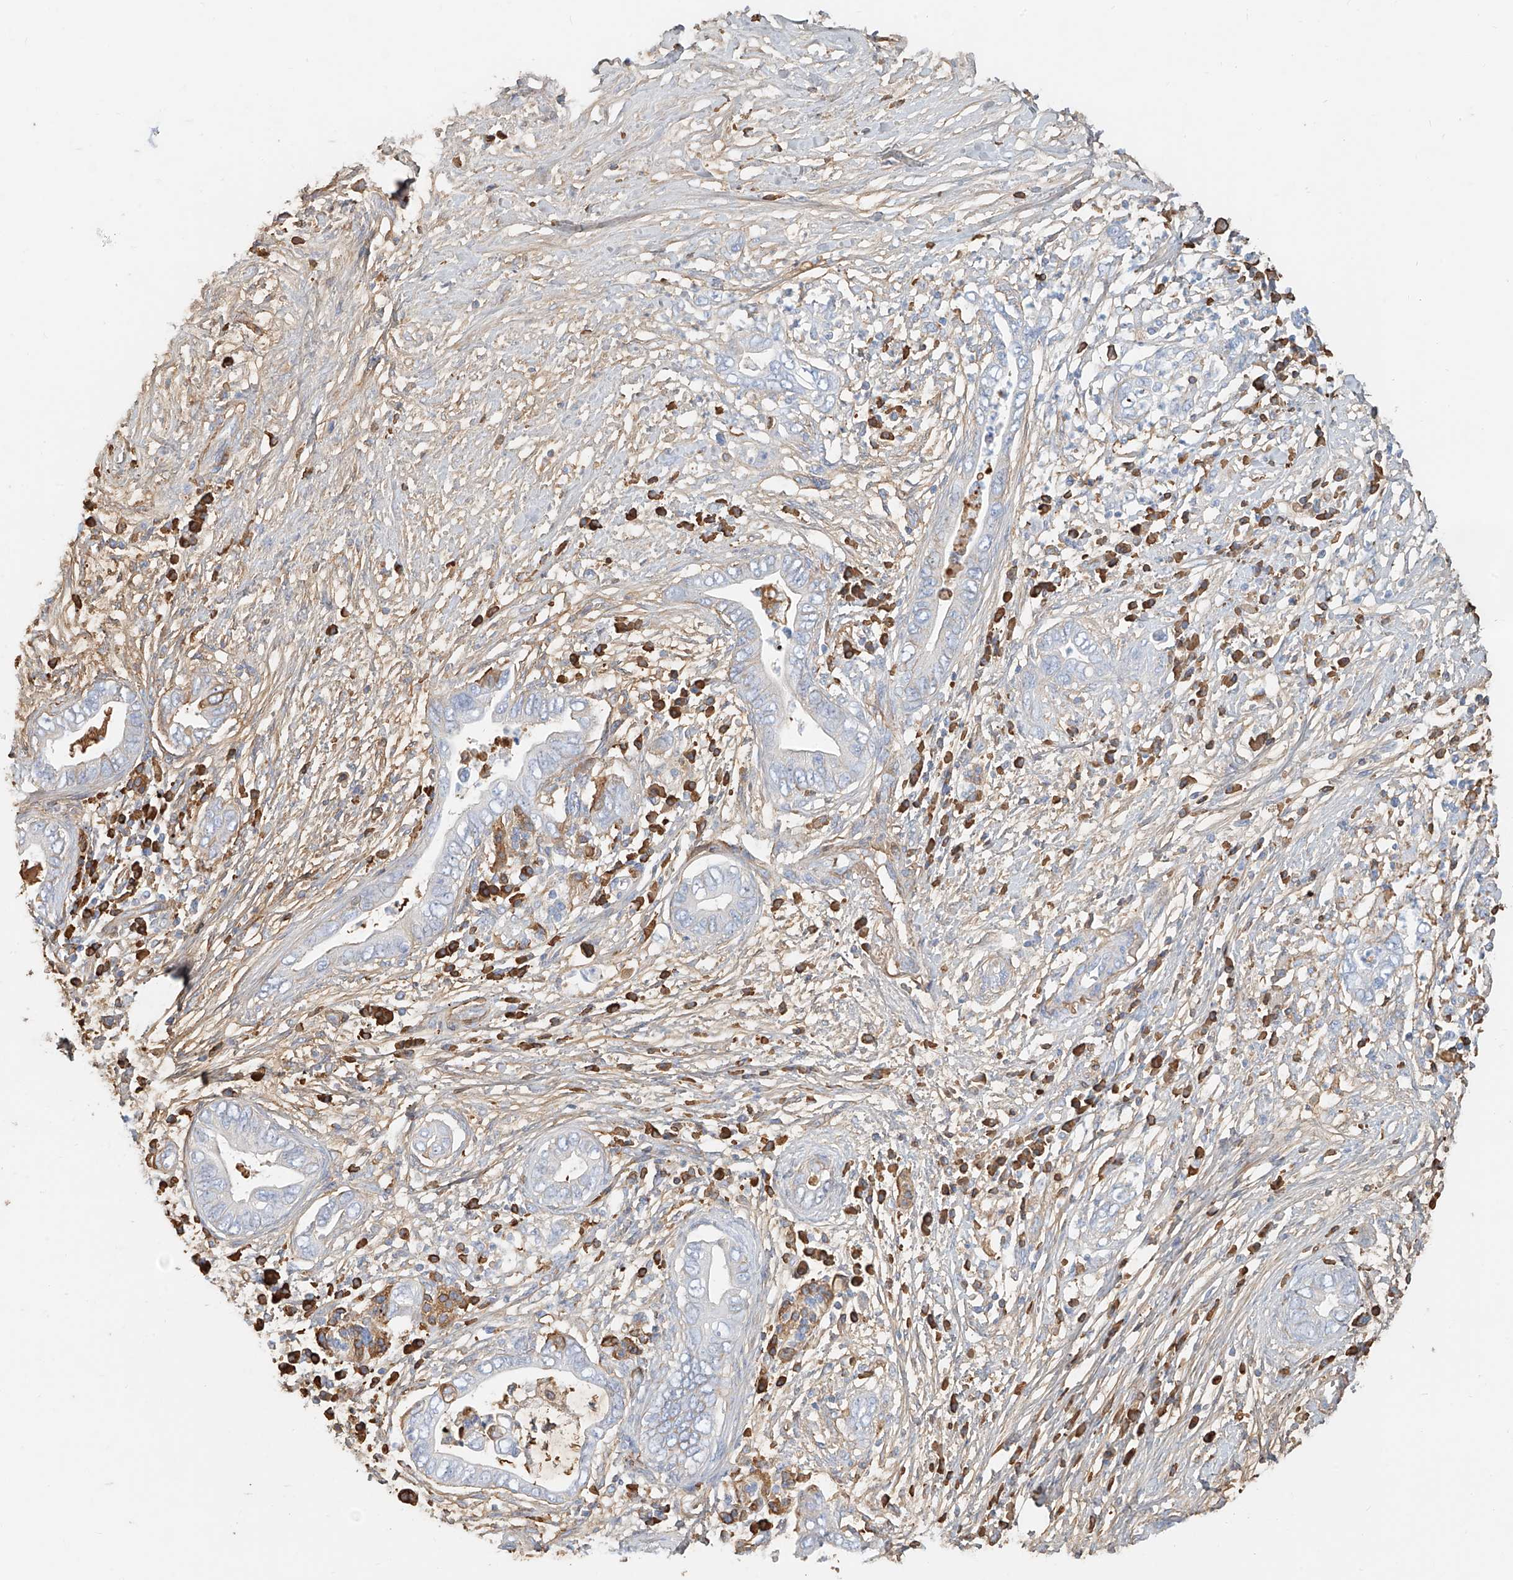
{"staining": {"intensity": "negative", "quantity": "none", "location": "none"}, "tissue": "pancreatic cancer", "cell_type": "Tumor cells", "image_type": "cancer", "snomed": [{"axis": "morphology", "description": "Adenocarcinoma, NOS"}, {"axis": "topography", "description": "Pancreas"}], "caption": "The immunohistochemistry histopathology image has no significant positivity in tumor cells of pancreatic adenocarcinoma tissue.", "gene": "ZFP30", "patient": {"sex": "male", "age": 75}}